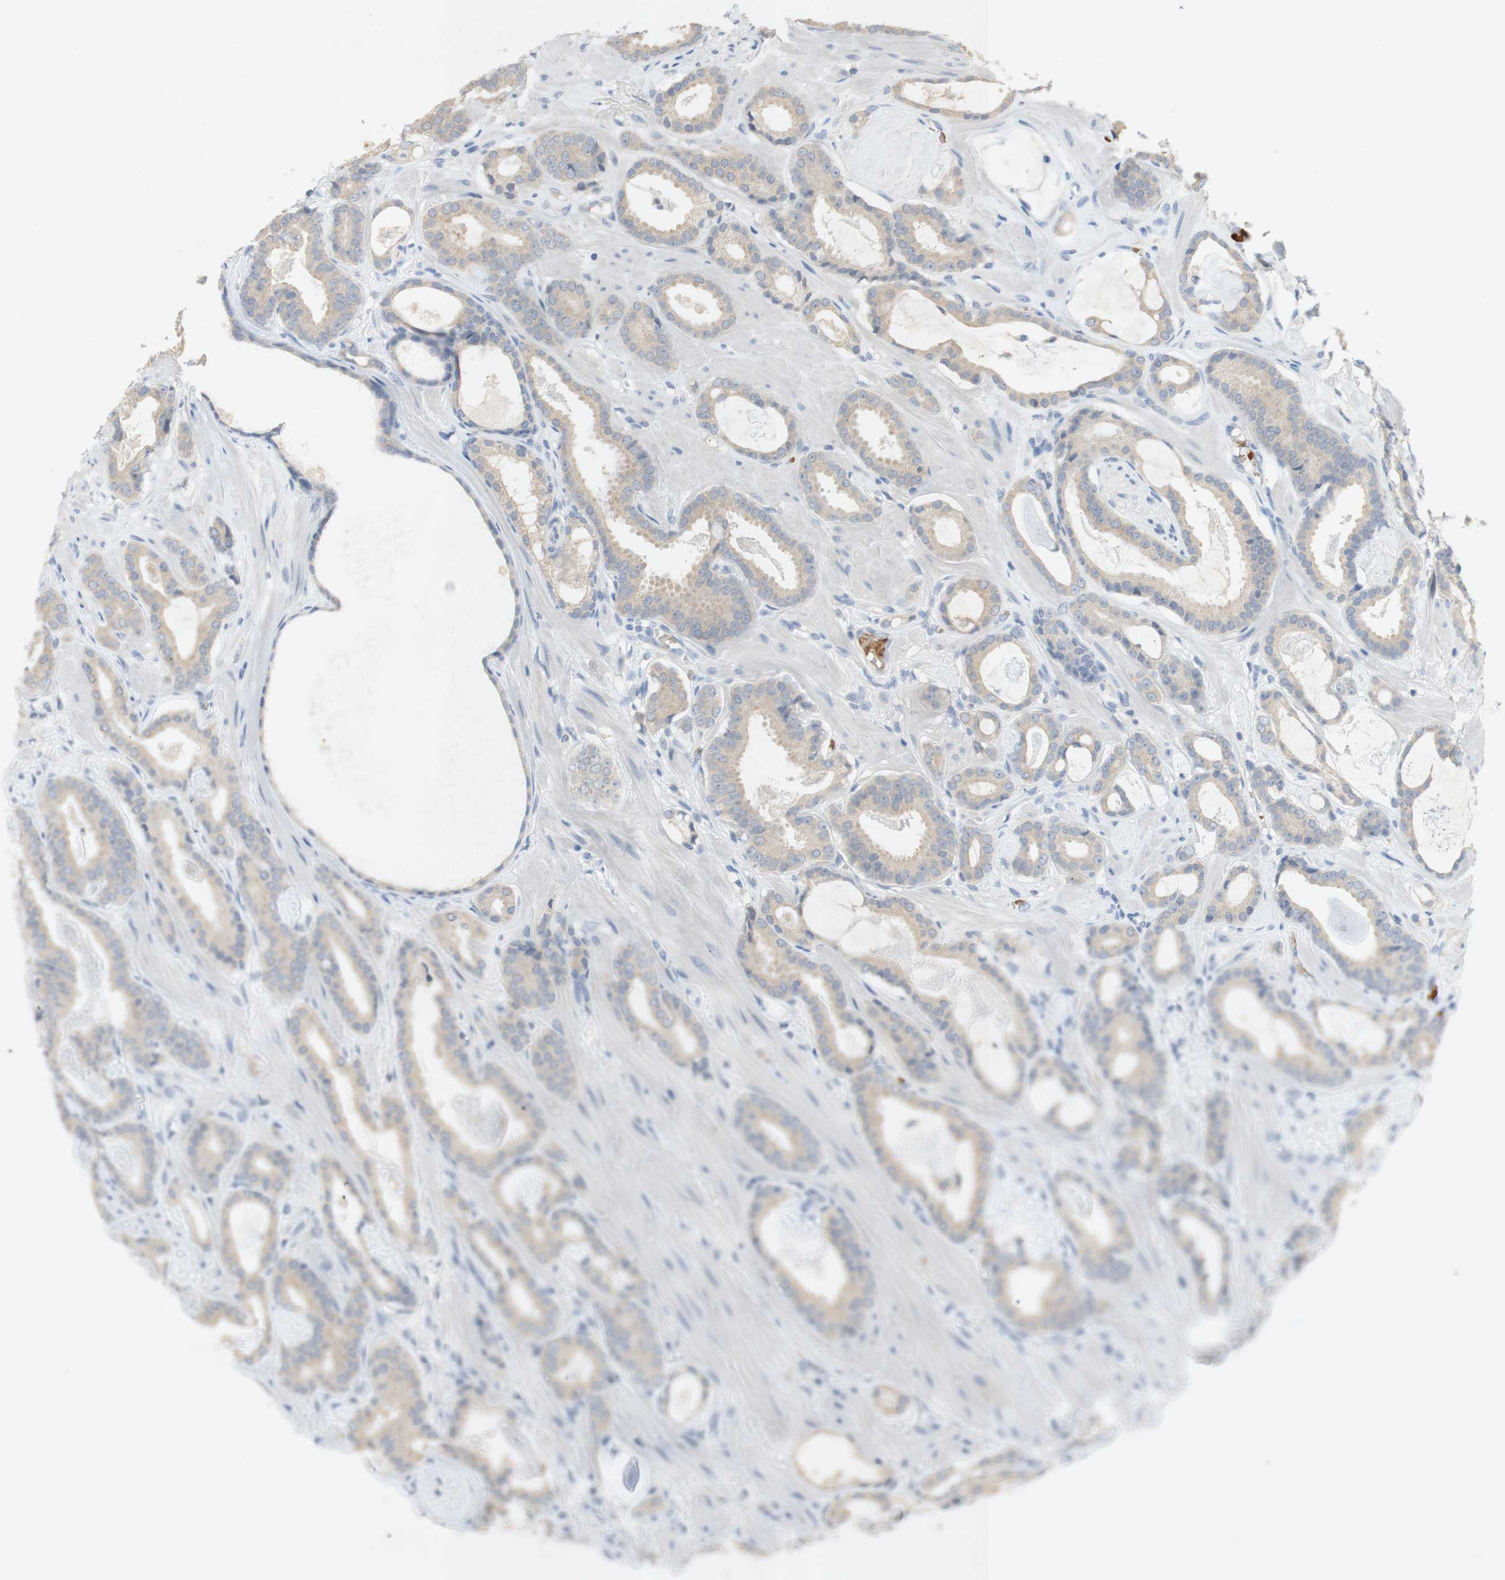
{"staining": {"intensity": "weak", "quantity": "25%-75%", "location": "cytoplasmic/membranous"}, "tissue": "prostate cancer", "cell_type": "Tumor cells", "image_type": "cancer", "snomed": [{"axis": "morphology", "description": "Adenocarcinoma, Low grade"}, {"axis": "topography", "description": "Prostate"}], "caption": "There is low levels of weak cytoplasmic/membranous staining in tumor cells of prostate cancer (low-grade adenocarcinoma), as demonstrated by immunohistochemical staining (brown color).", "gene": "EPO", "patient": {"sex": "male", "age": 53}}